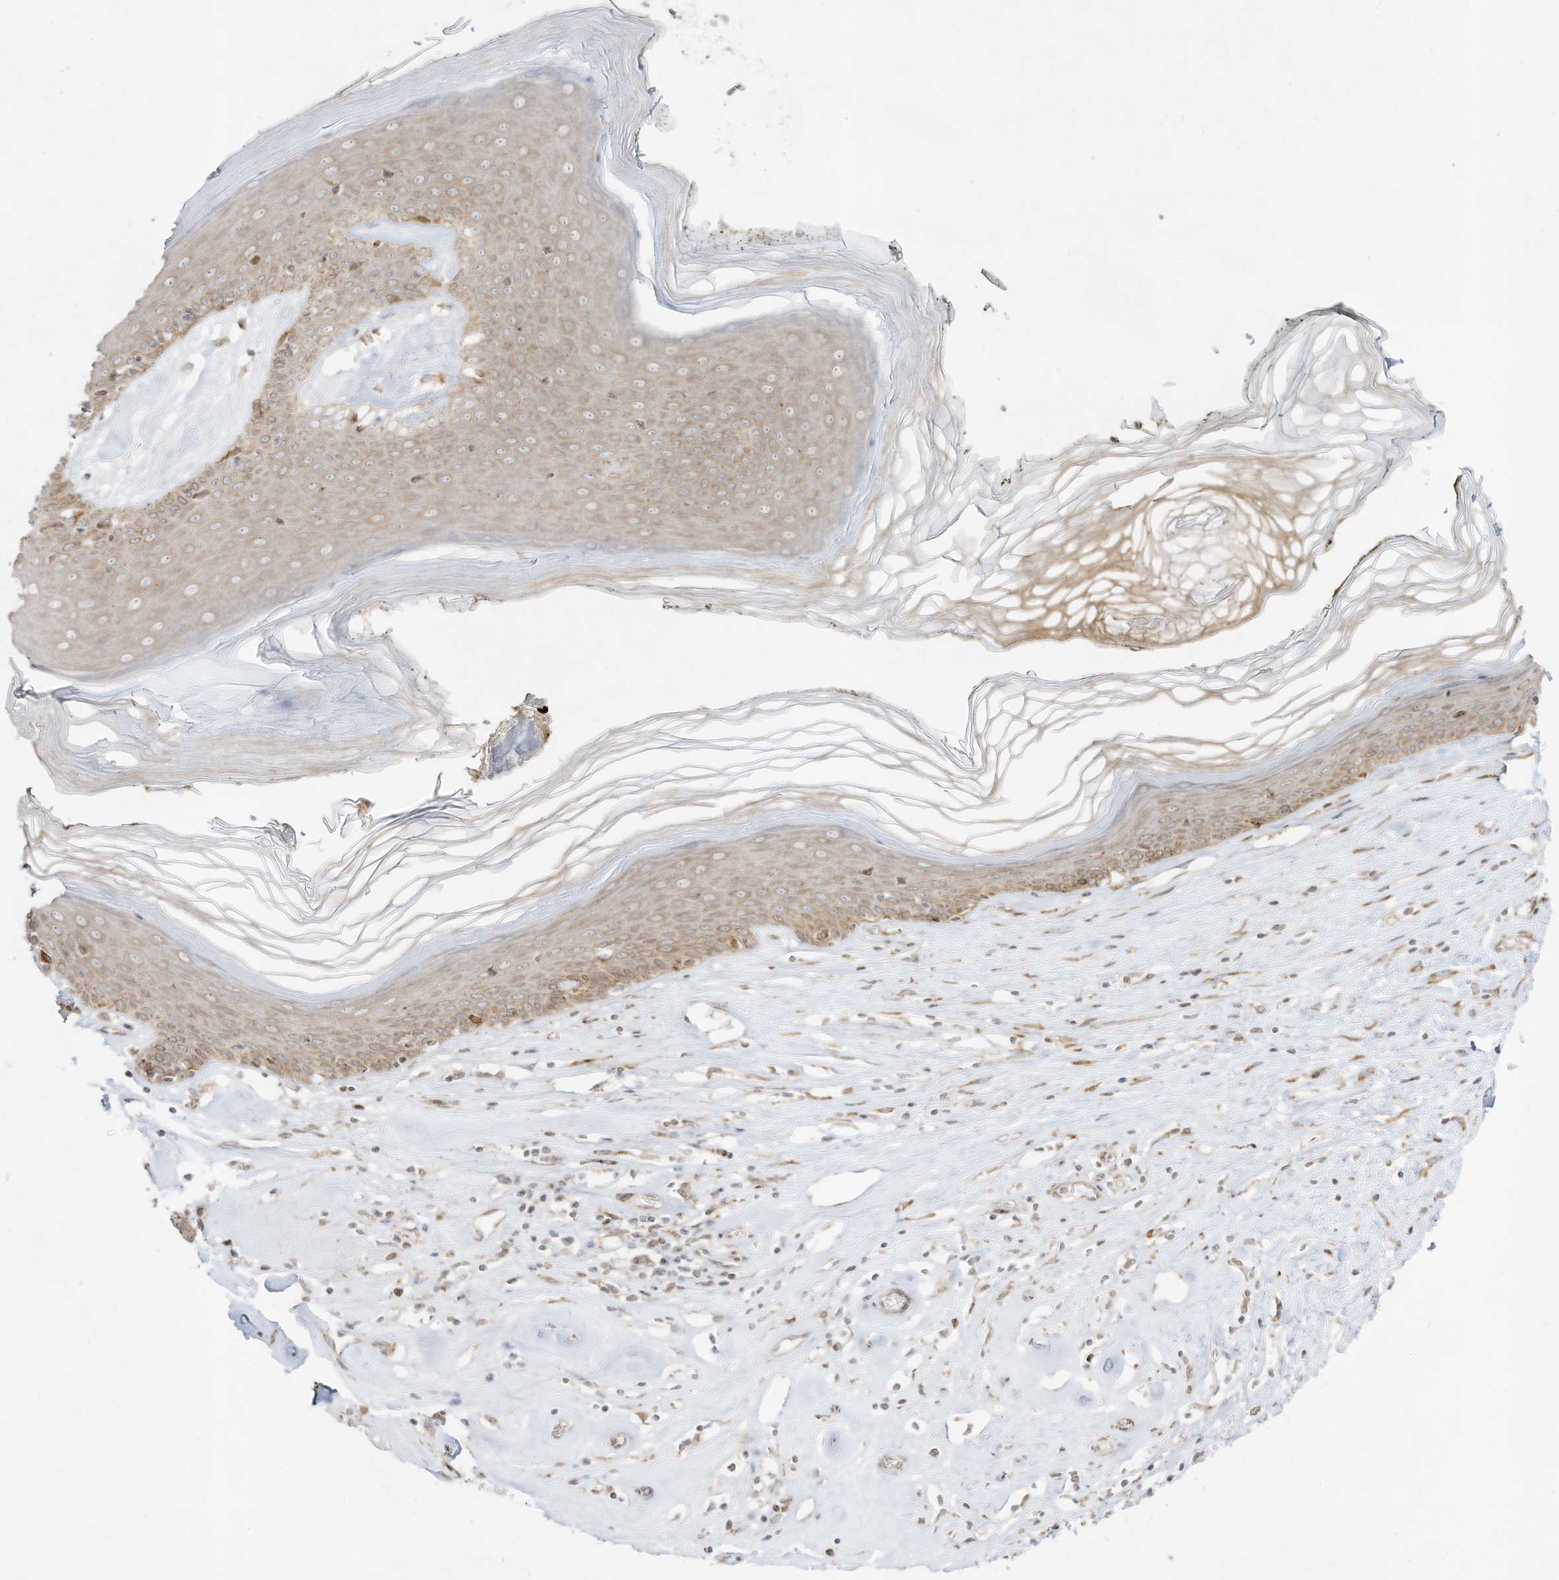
{"staining": {"intensity": "moderate", "quantity": "25%-75%", "location": "cytoplasmic/membranous"}, "tissue": "skin", "cell_type": "Epidermal cells", "image_type": "normal", "snomed": [{"axis": "morphology", "description": "Normal tissue, NOS"}, {"axis": "morphology", "description": "Inflammation, NOS"}, {"axis": "topography", "description": "Vulva"}], "caption": "Immunohistochemistry histopathology image of benign skin: skin stained using immunohistochemistry reveals medium levels of moderate protein expression localized specifically in the cytoplasmic/membranous of epidermal cells, appearing as a cytoplasmic/membranous brown color.", "gene": "PTK6", "patient": {"sex": "female", "age": 84}}